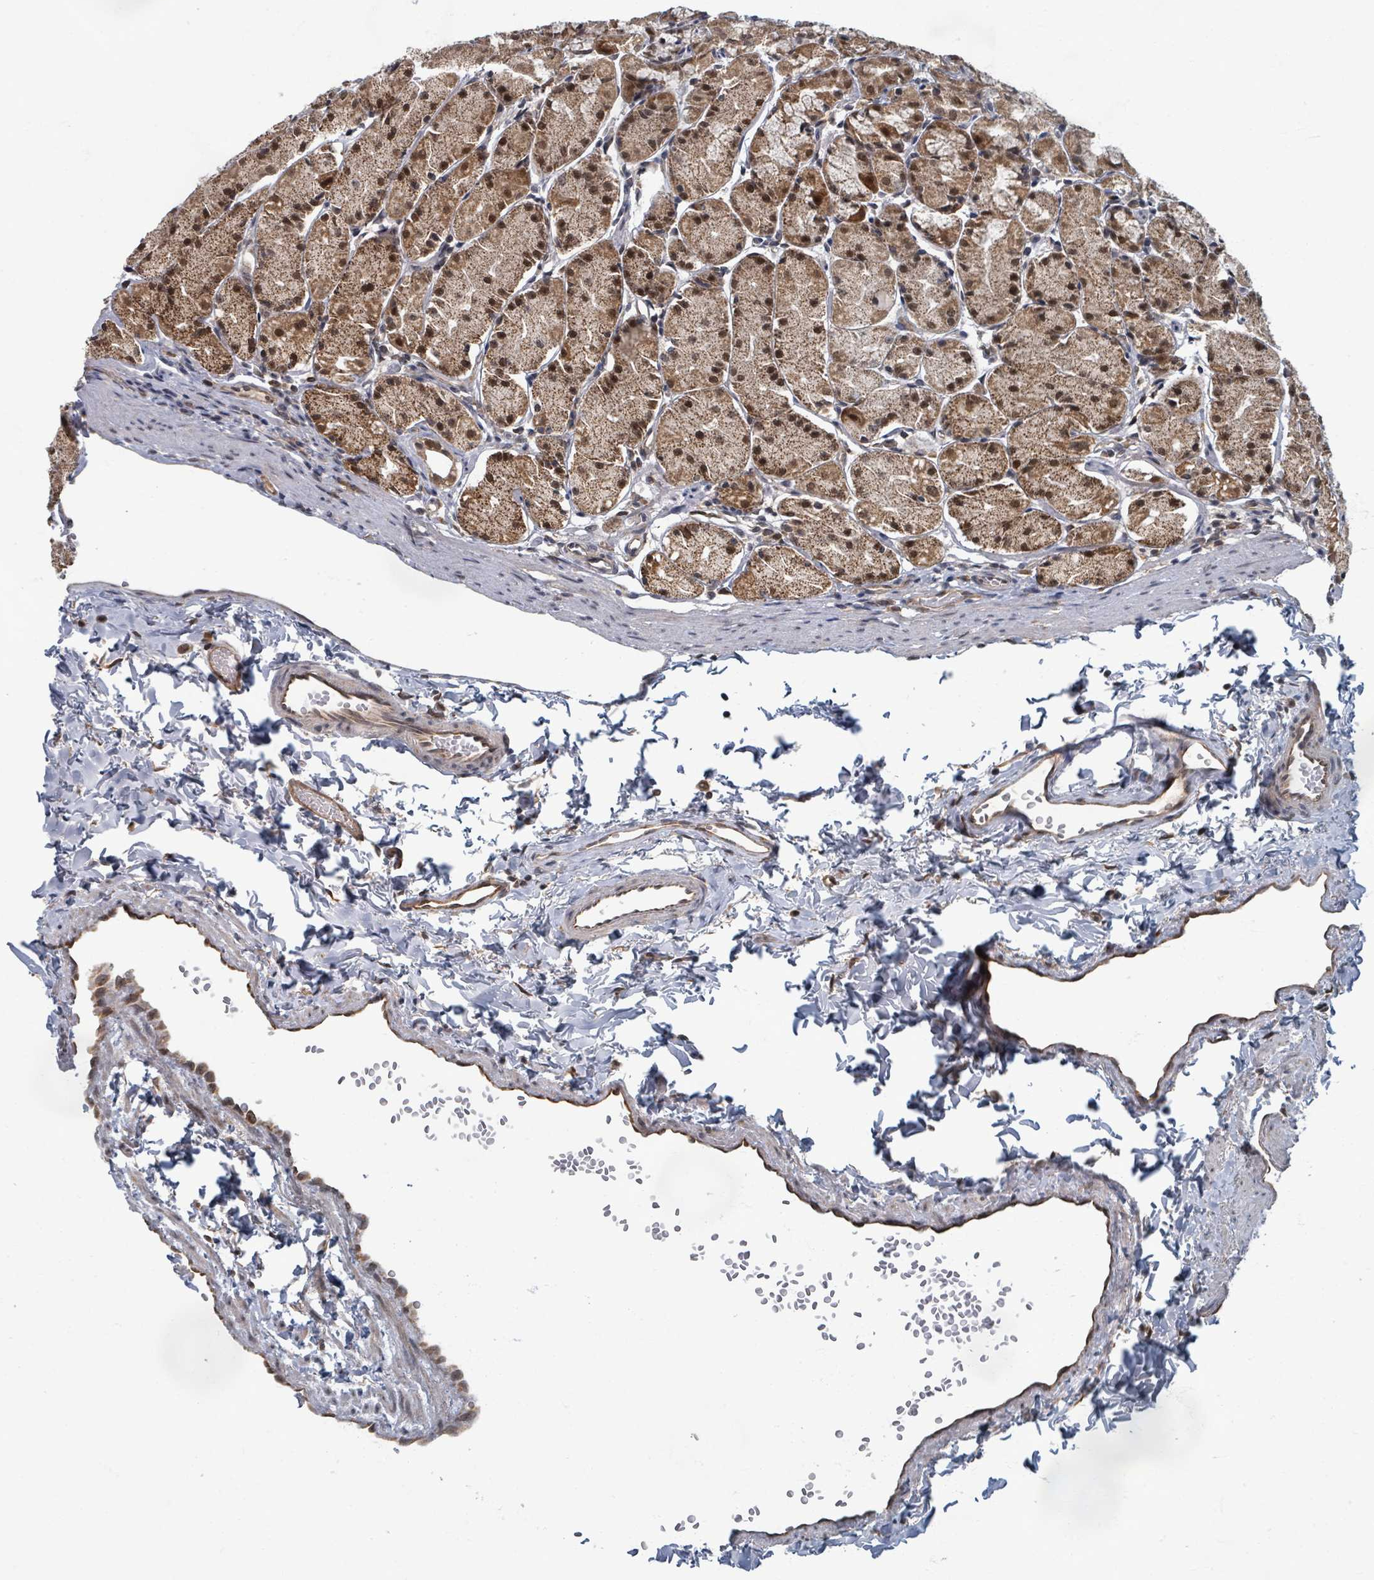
{"staining": {"intensity": "moderate", "quantity": ">75%", "location": "cytoplasmic/membranous,nuclear"}, "tissue": "stomach", "cell_type": "Glandular cells", "image_type": "normal", "snomed": [{"axis": "morphology", "description": "Normal tissue, NOS"}, {"axis": "topography", "description": "Stomach, upper"}], "caption": "This is a micrograph of immunohistochemistry (IHC) staining of unremarkable stomach, which shows moderate positivity in the cytoplasmic/membranous,nuclear of glandular cells.", "gene": "INTS15", "patient": {"sex": "male", "age": 47}}